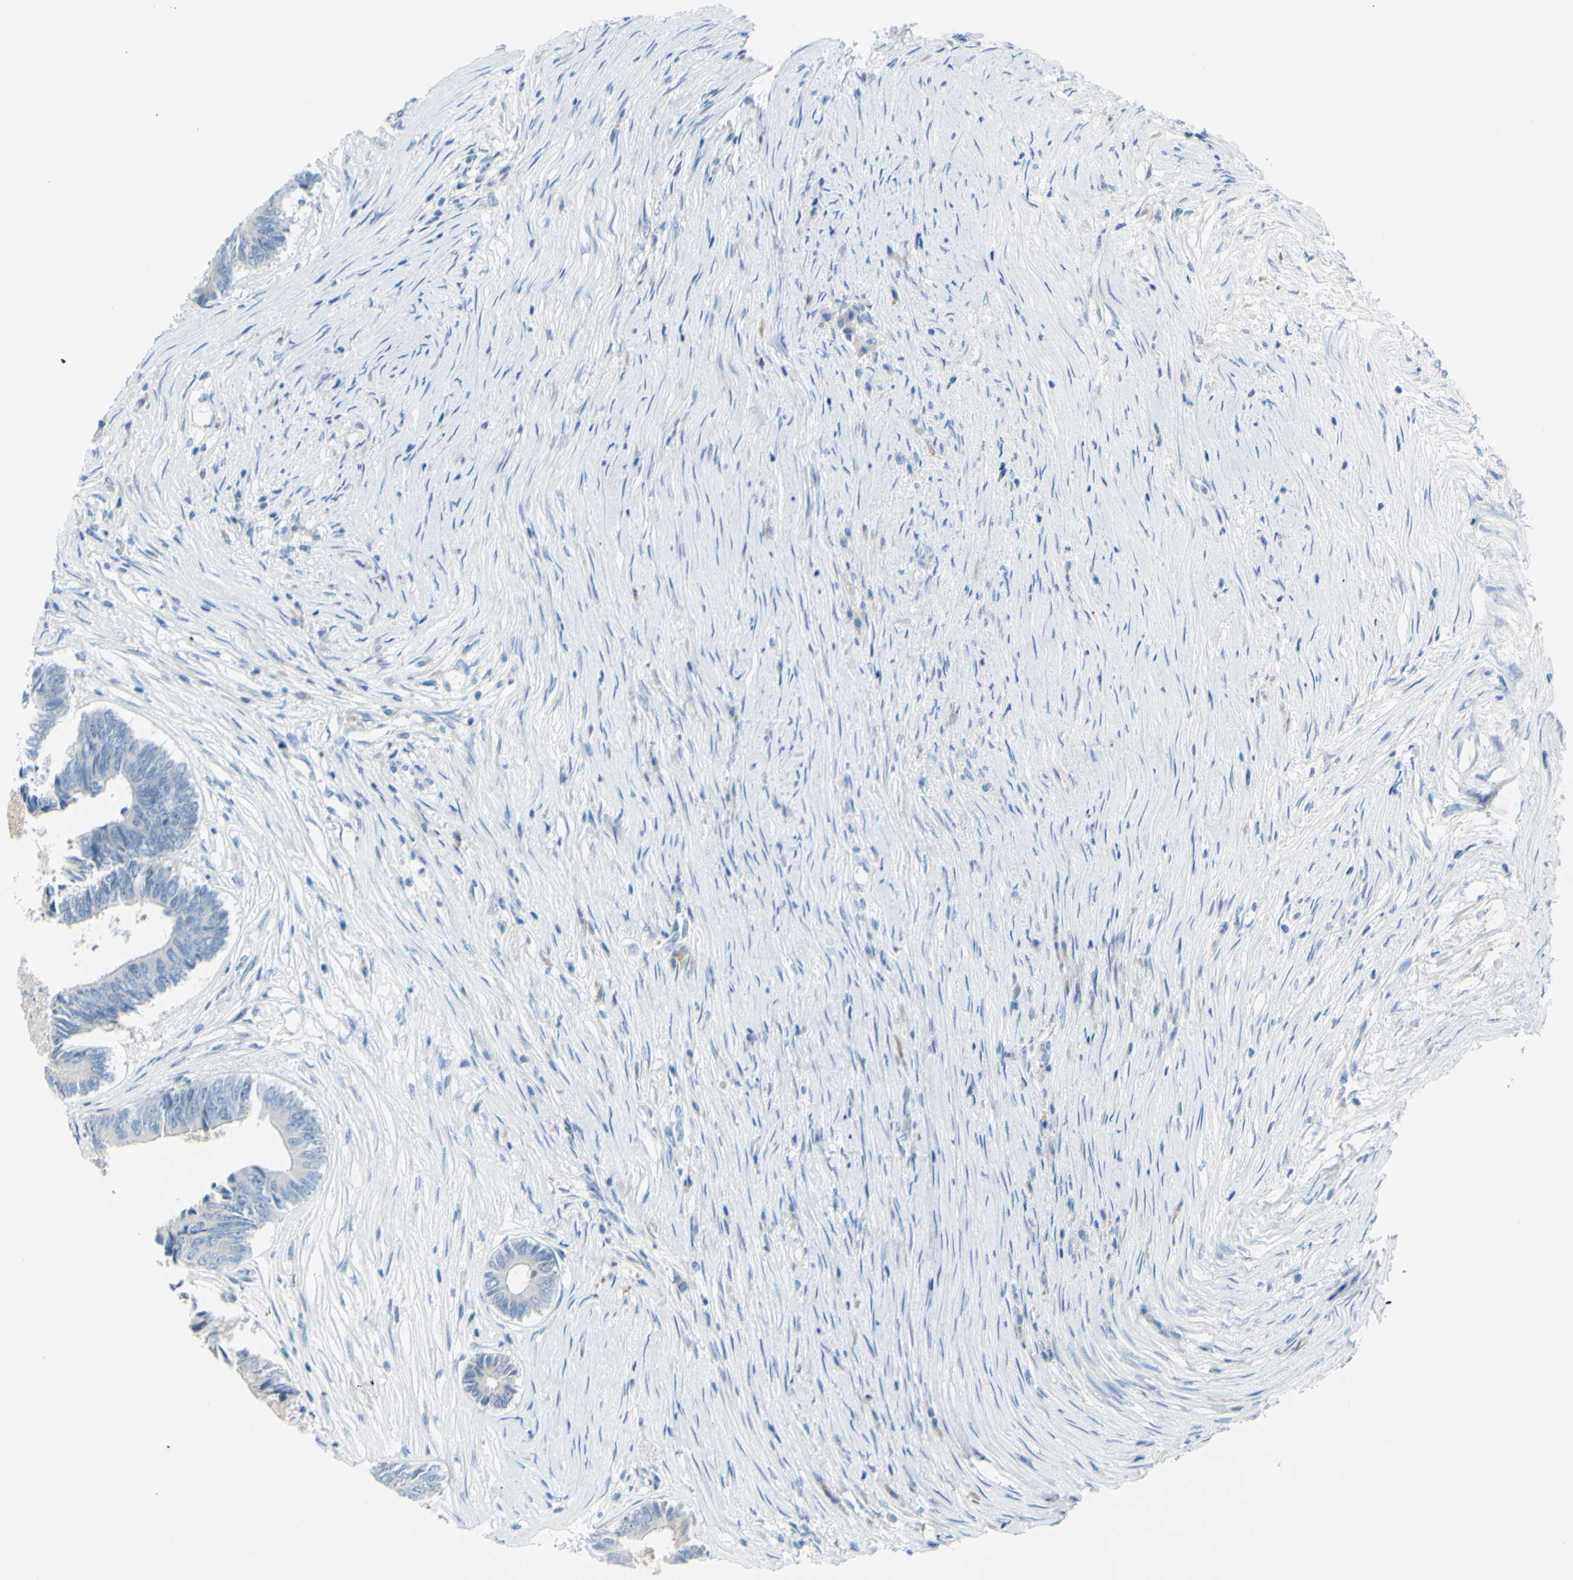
{"staining": {"intensity": "negative", "quantity": "none", "location": "none"}, "tissue": "colorectal cancer", "cell_type": "Tumor cells", "image_type": "cancer", "snomed": [{"axis": "morphology", "description": "Adenocarcinoma, NOS"}, {"axis": "topography", "description": "Rectum"}], "caption": "High magnification brightfield microscopy of adenocarcinoma (colorectal) stained with DAB (3,3'-diaminobenzidine) (brown) and counterstained with hematoxylin (blue): tumor cells show no significant staining.", "gene": "SLC1A2", "patient": {"sex": "male", "age": 63}}